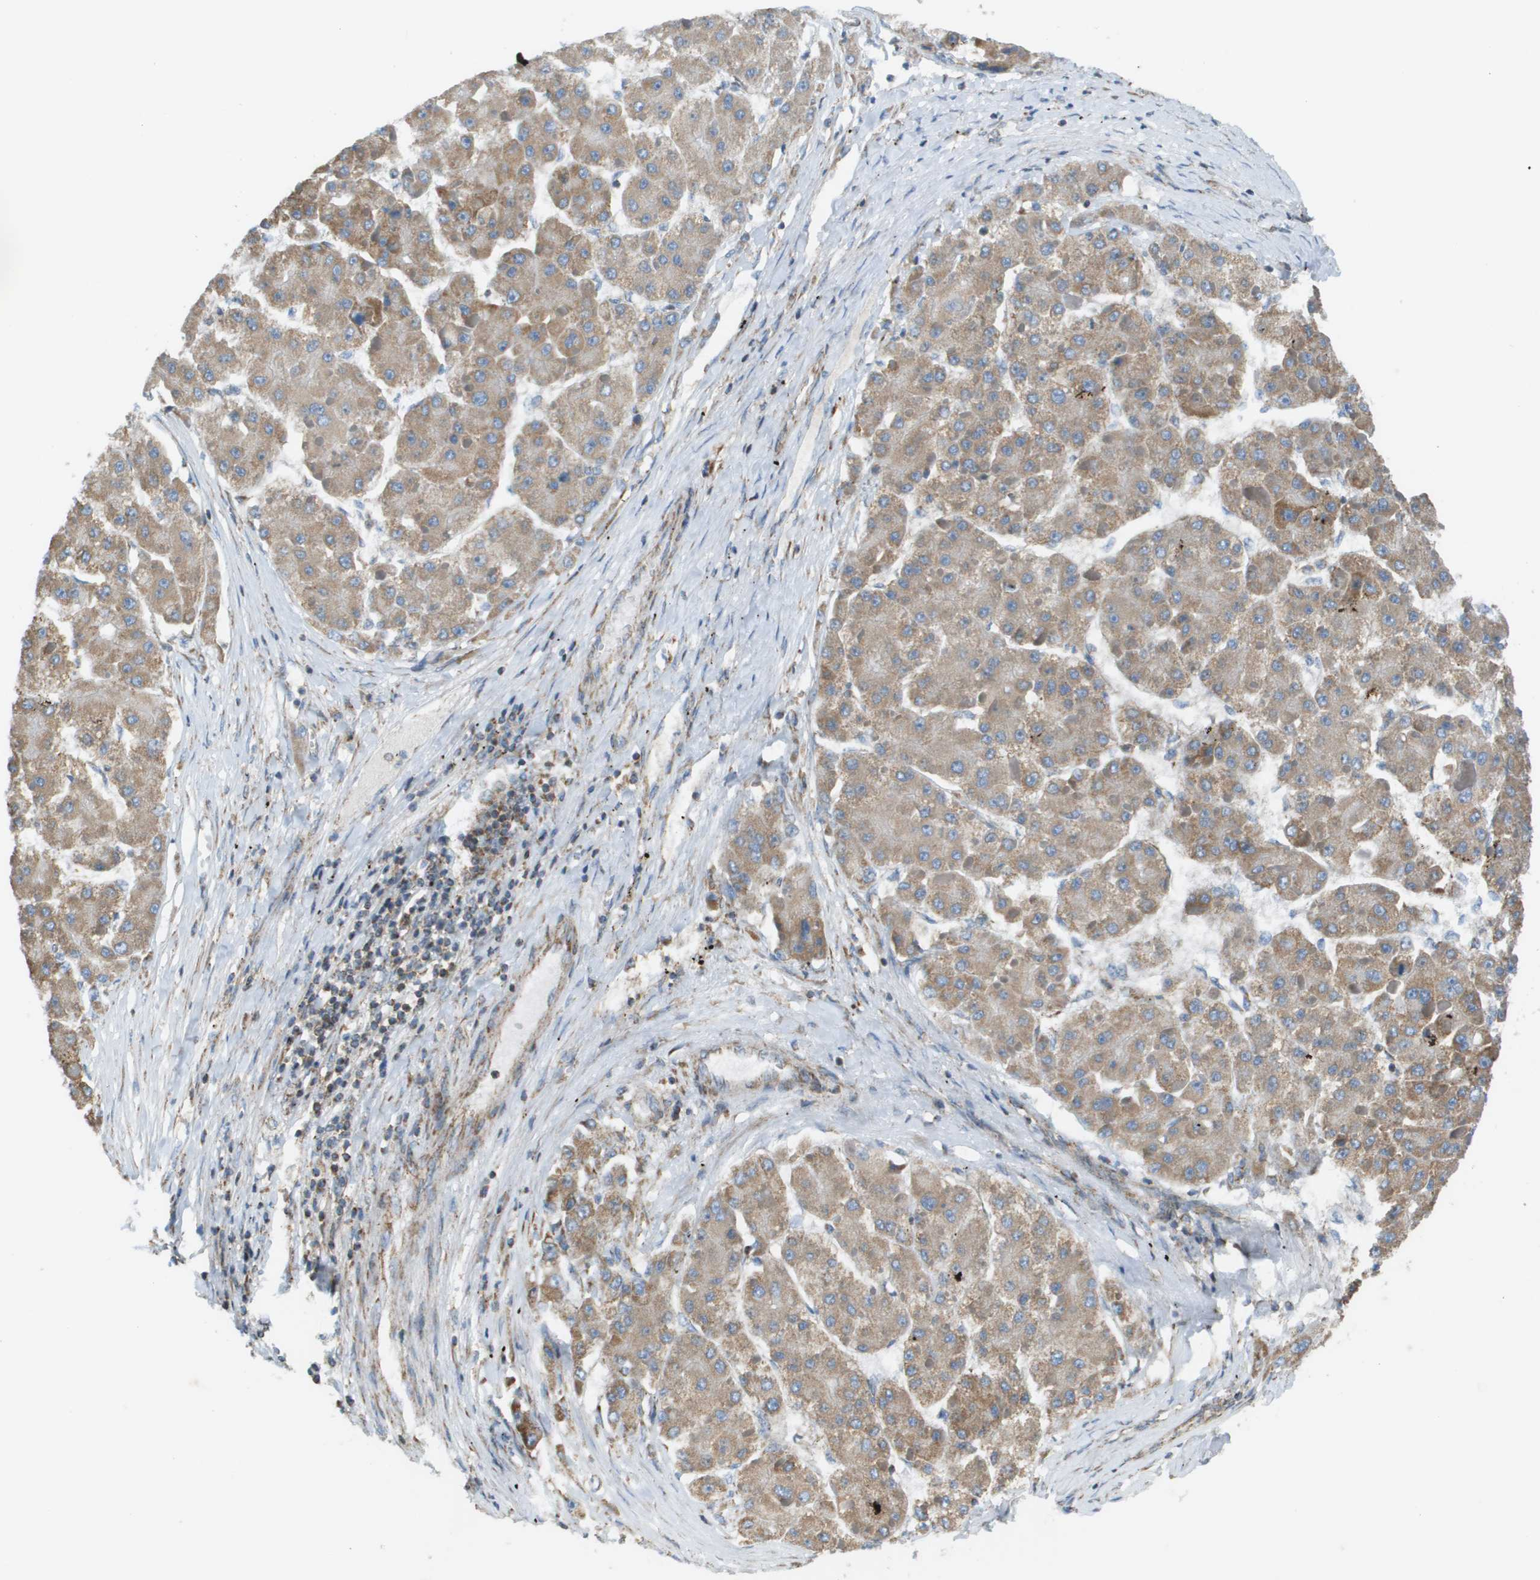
{"staining": {"intensity": "moderate", "quantity": ">75%", "location": "cytoplasmic/membranous"}, "tissue": "liver cancer", "cell_type": "Tumor cells", "image_type": "cancer", "snomed": [{"axis": "morphology", "description": "Carcinoma, Hepatocellular, NOS"}, {"axis": "topography", "description": "Liver"}], "caption": "Immunohistochemistry (IHC) histopathology image of hepatocellular carcinoma (liver) stained for a protein (brown), which displays medium levels of moderate cytoplasmic/membranous expression in approximately >75% of tumor cells.", "gene": "TAOK3", "patient": {"sex": "female", "age": 73}}